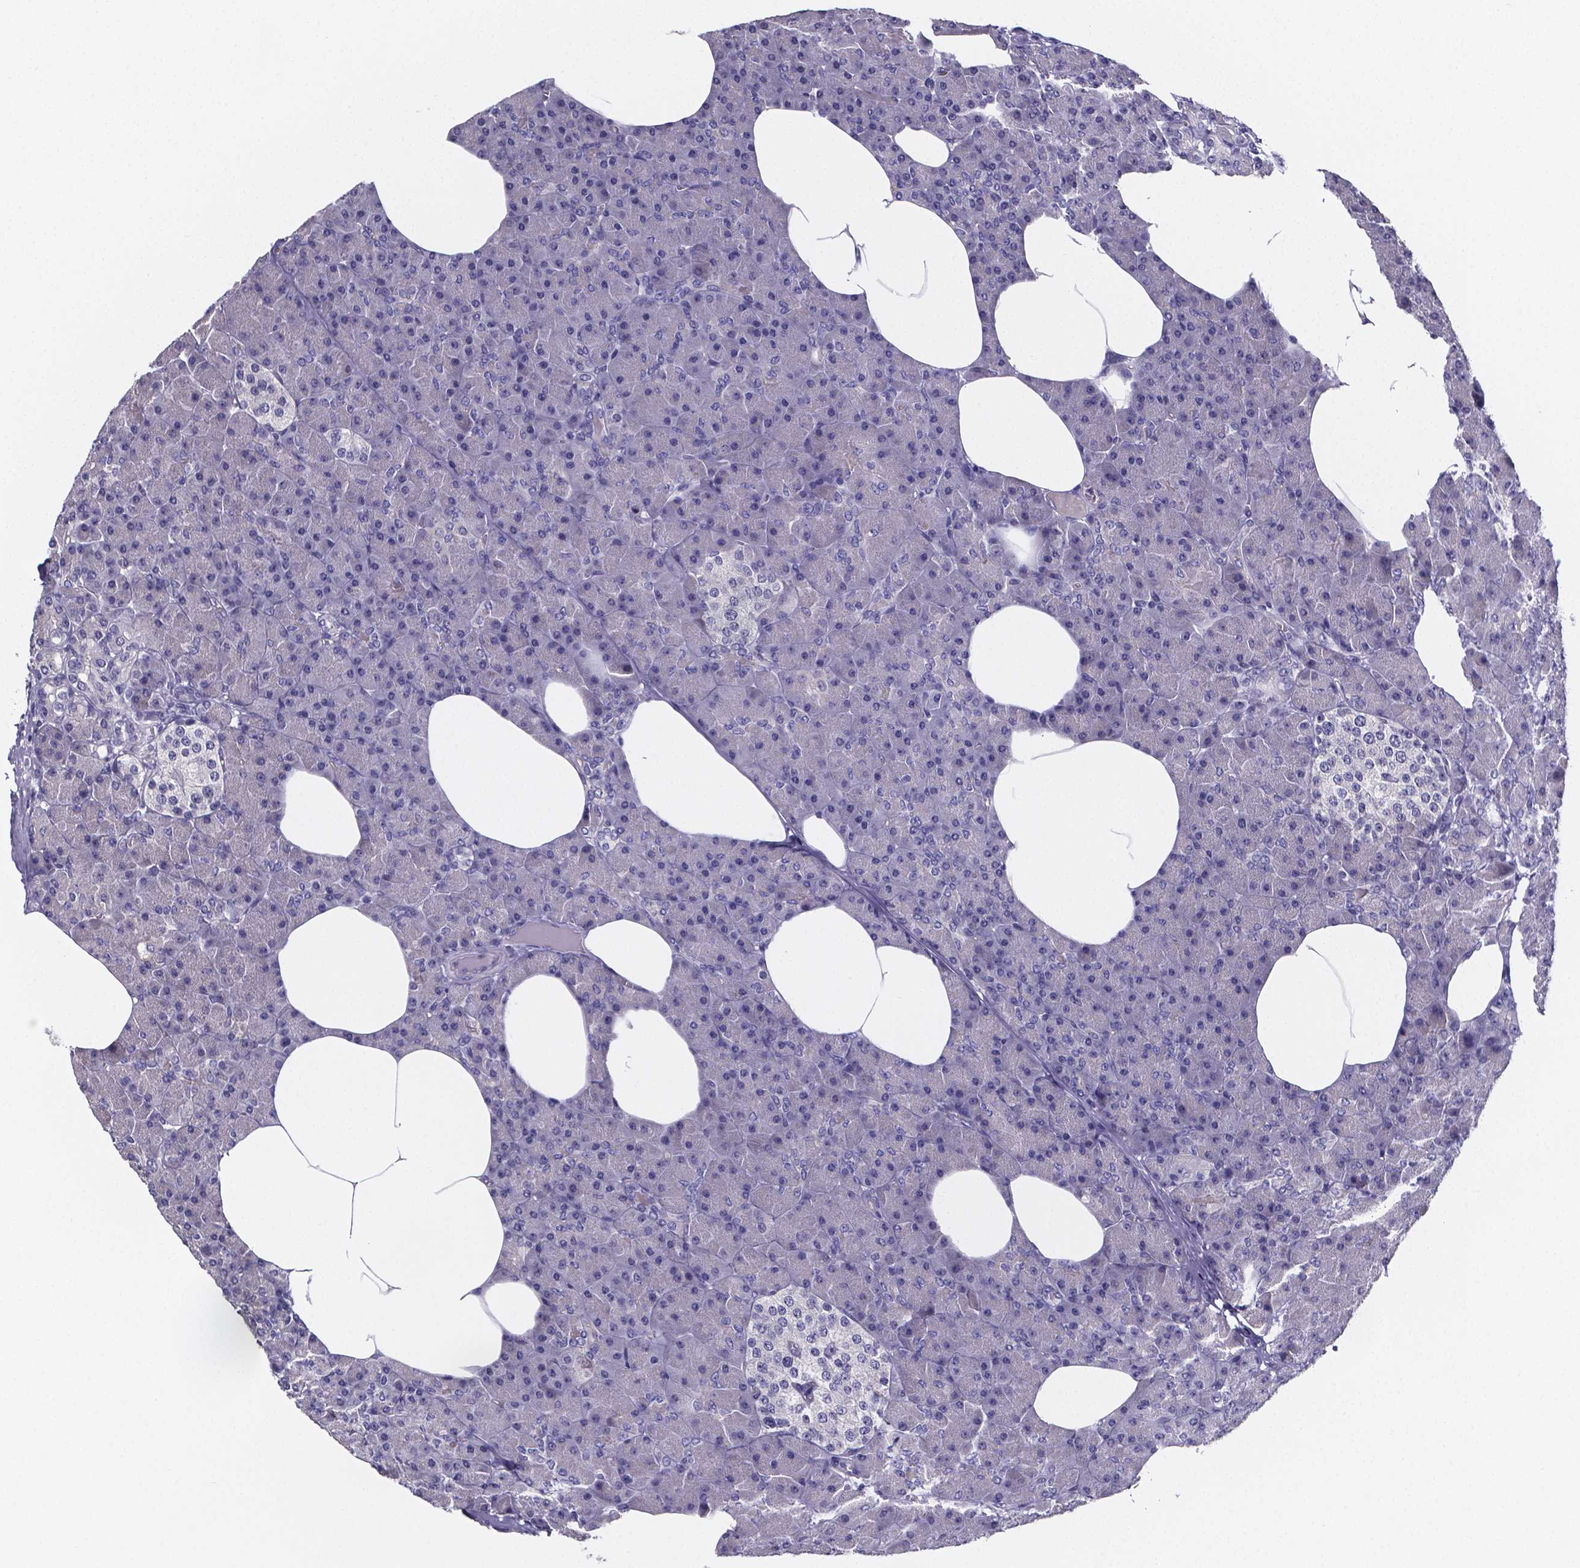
{"staining": {"intensity": "negative", "quantity": "none", "location": "none"}, "tissue": "pancreas", "cell_type": "Exocrine glandular cells", "image_type": "normal", "snomed": [{"axis": "morphology", "description": "Normal tissue, NOS"}, {"axis": "topography", "description": "Pancreas"}], "caption": "Immunohistochemistry of normal pancreas shows no expression in exocrine glandular cells. (Brightfield microscopy of DAB (3,3'-diaminobenzidine) immunohistochemistry at high magnification).", "gene": "IZUMO1", "patient": {"sex": "female", "age": 45}}